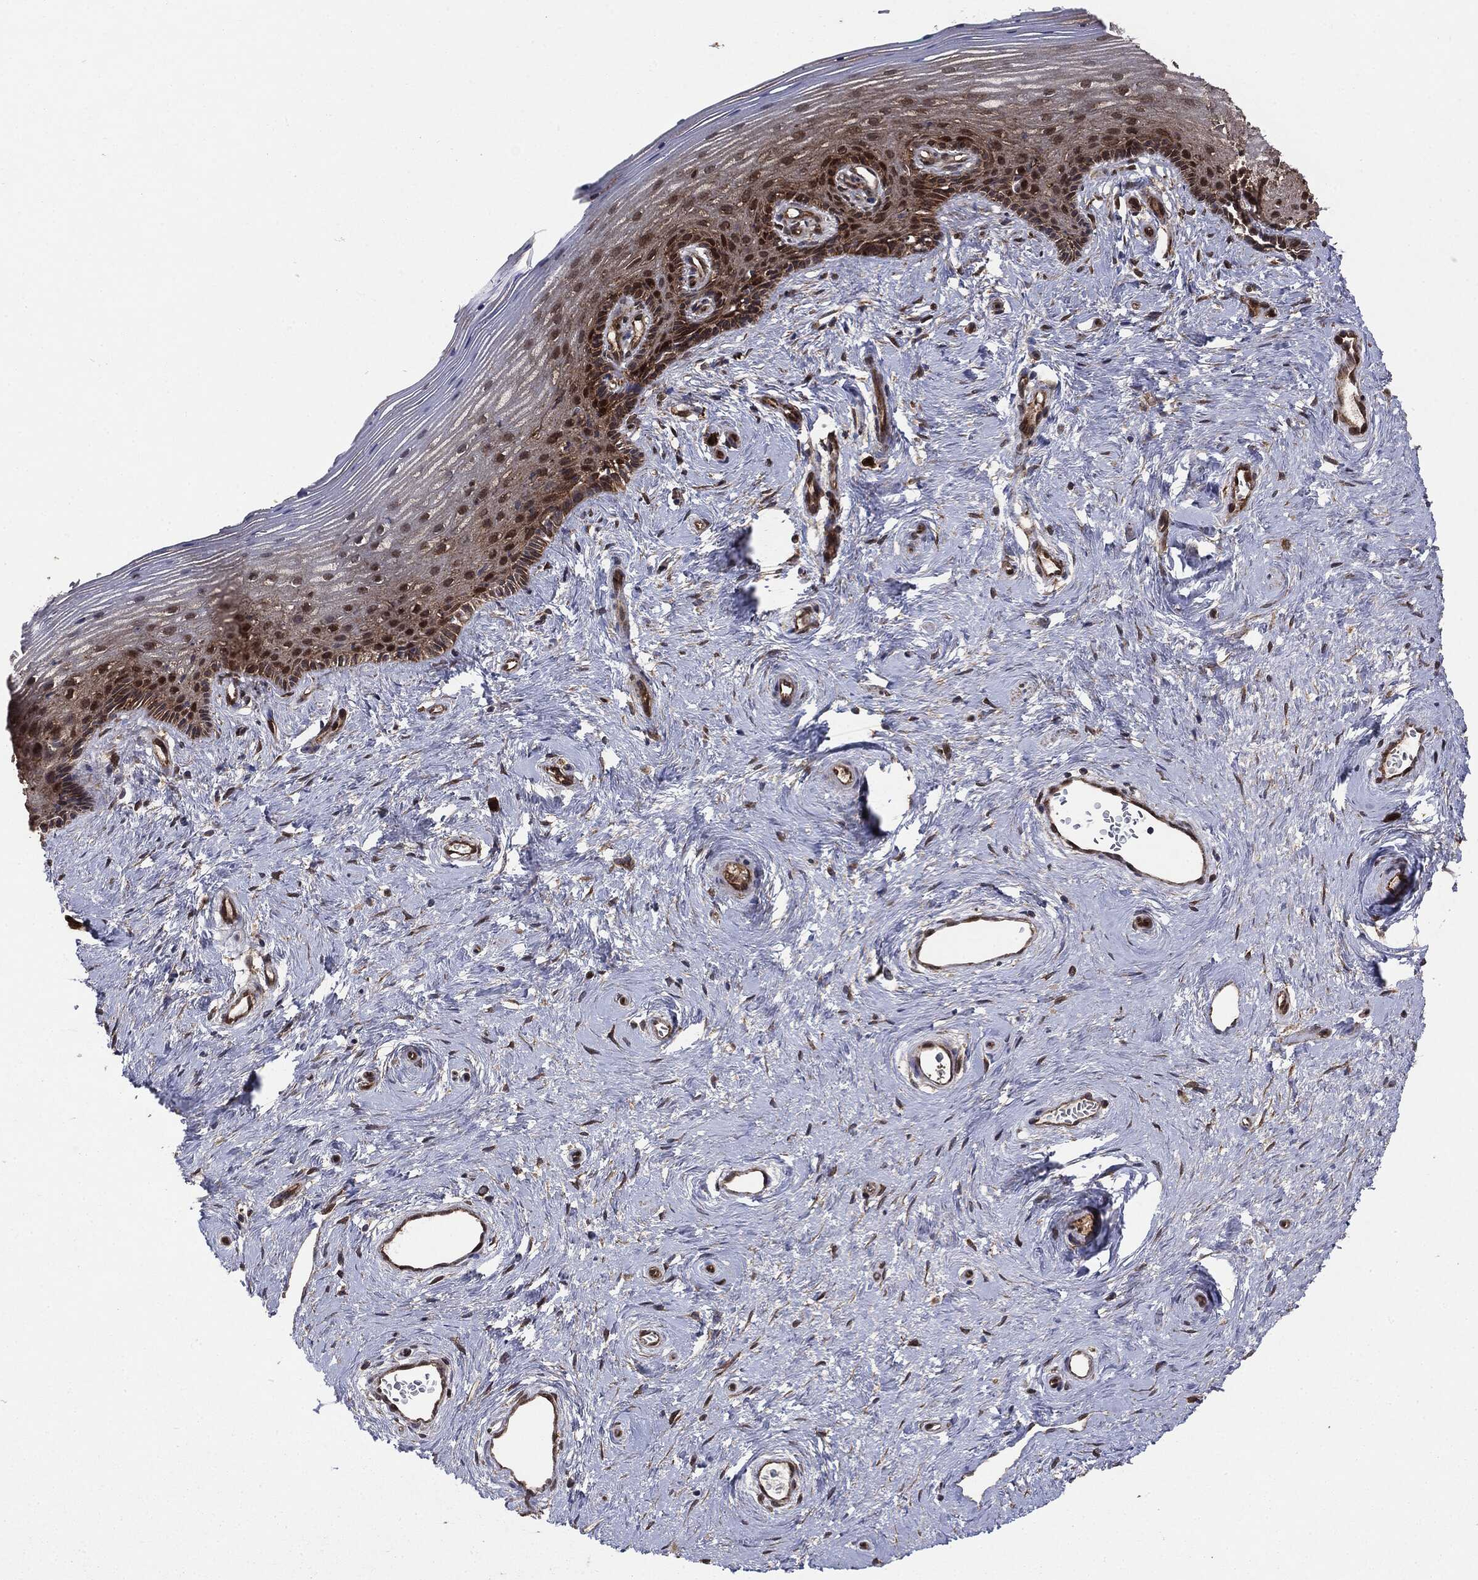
{"staining": {"intensity": "strong", "quantity": "25%-75%", "location": "cytoplasmic/membranous,nuclear"}, "tissue": "vagina", "cell_type": "Squamous epithelial cells", "image_type": "normal", "snomed": [{"axis": "morphology", "description": "Normal tissue, NOS"}, {"axis": "topography", "description": "Vagina"}], "caption": "High-power microscopy captured an immunohistochemistry image of unremarkable vagina, revealing strong cytoplasmic/membranous,nuclear expression in about 25%-75% of squamous epithelial cells. Ihc stains the protein of interest in brown and the nuclei are stained blue.", "gene": "NME1", "patient": {"sex": "female", "age": 45}}